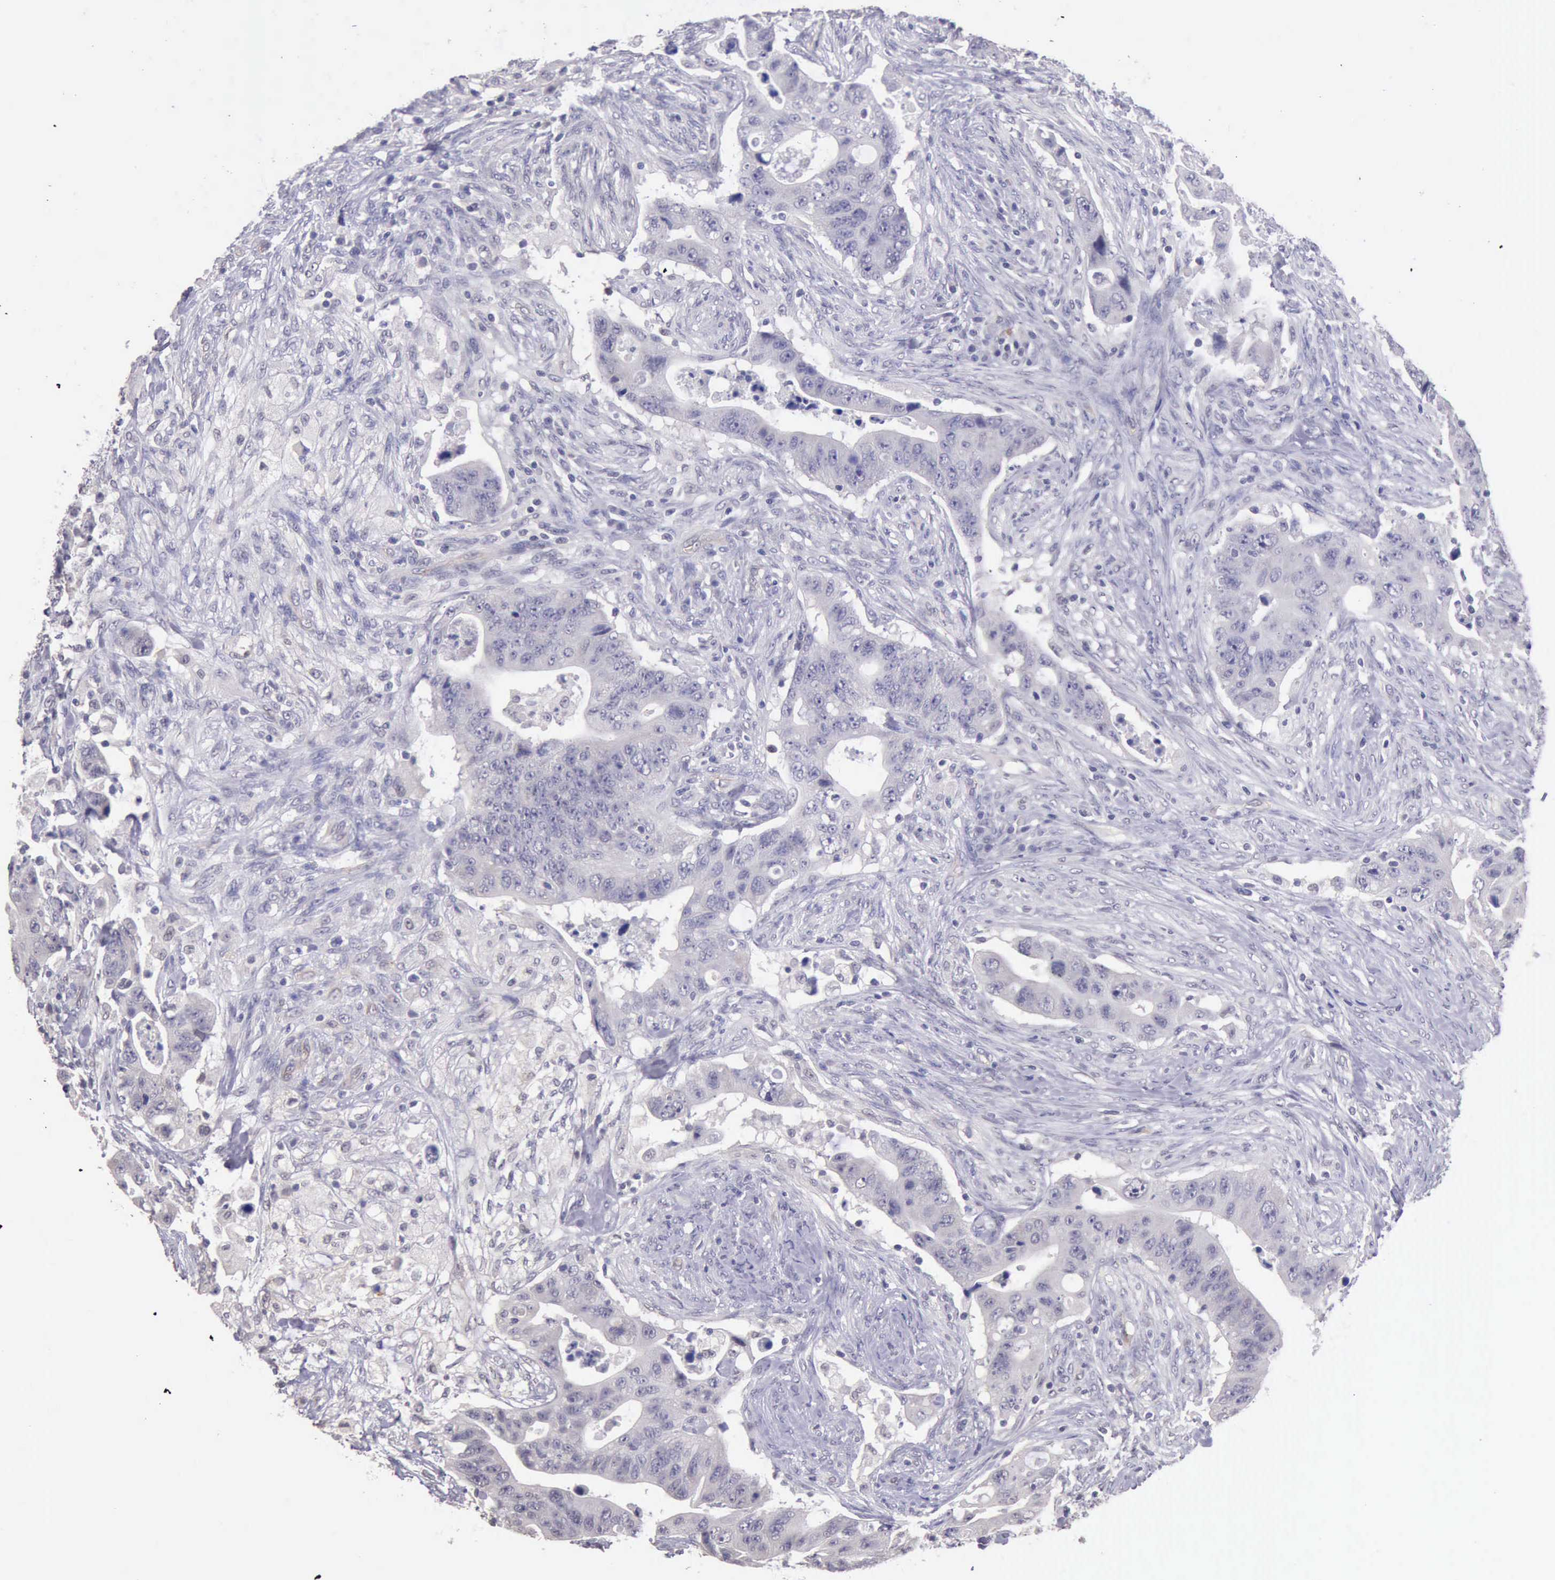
{"staining": {"intensity": "negative", "quantity": "none", "location": "none"}, "tissue": "colorectal cancer", "cell_type": "Tumor cells", "image_type": "cancer", "snomed": [{"axis": "morphology", "description": "Adenocarcinoma, NOS"}, {"axis": "topography", "description": "Rectum"}], "caption": "Human adenocarcinoma (colorectal) stained for a protein using IHC exhibits no expression in tumor cells.", "gene": "KCND1", "patient": {"sex": "female", "age": 71}}